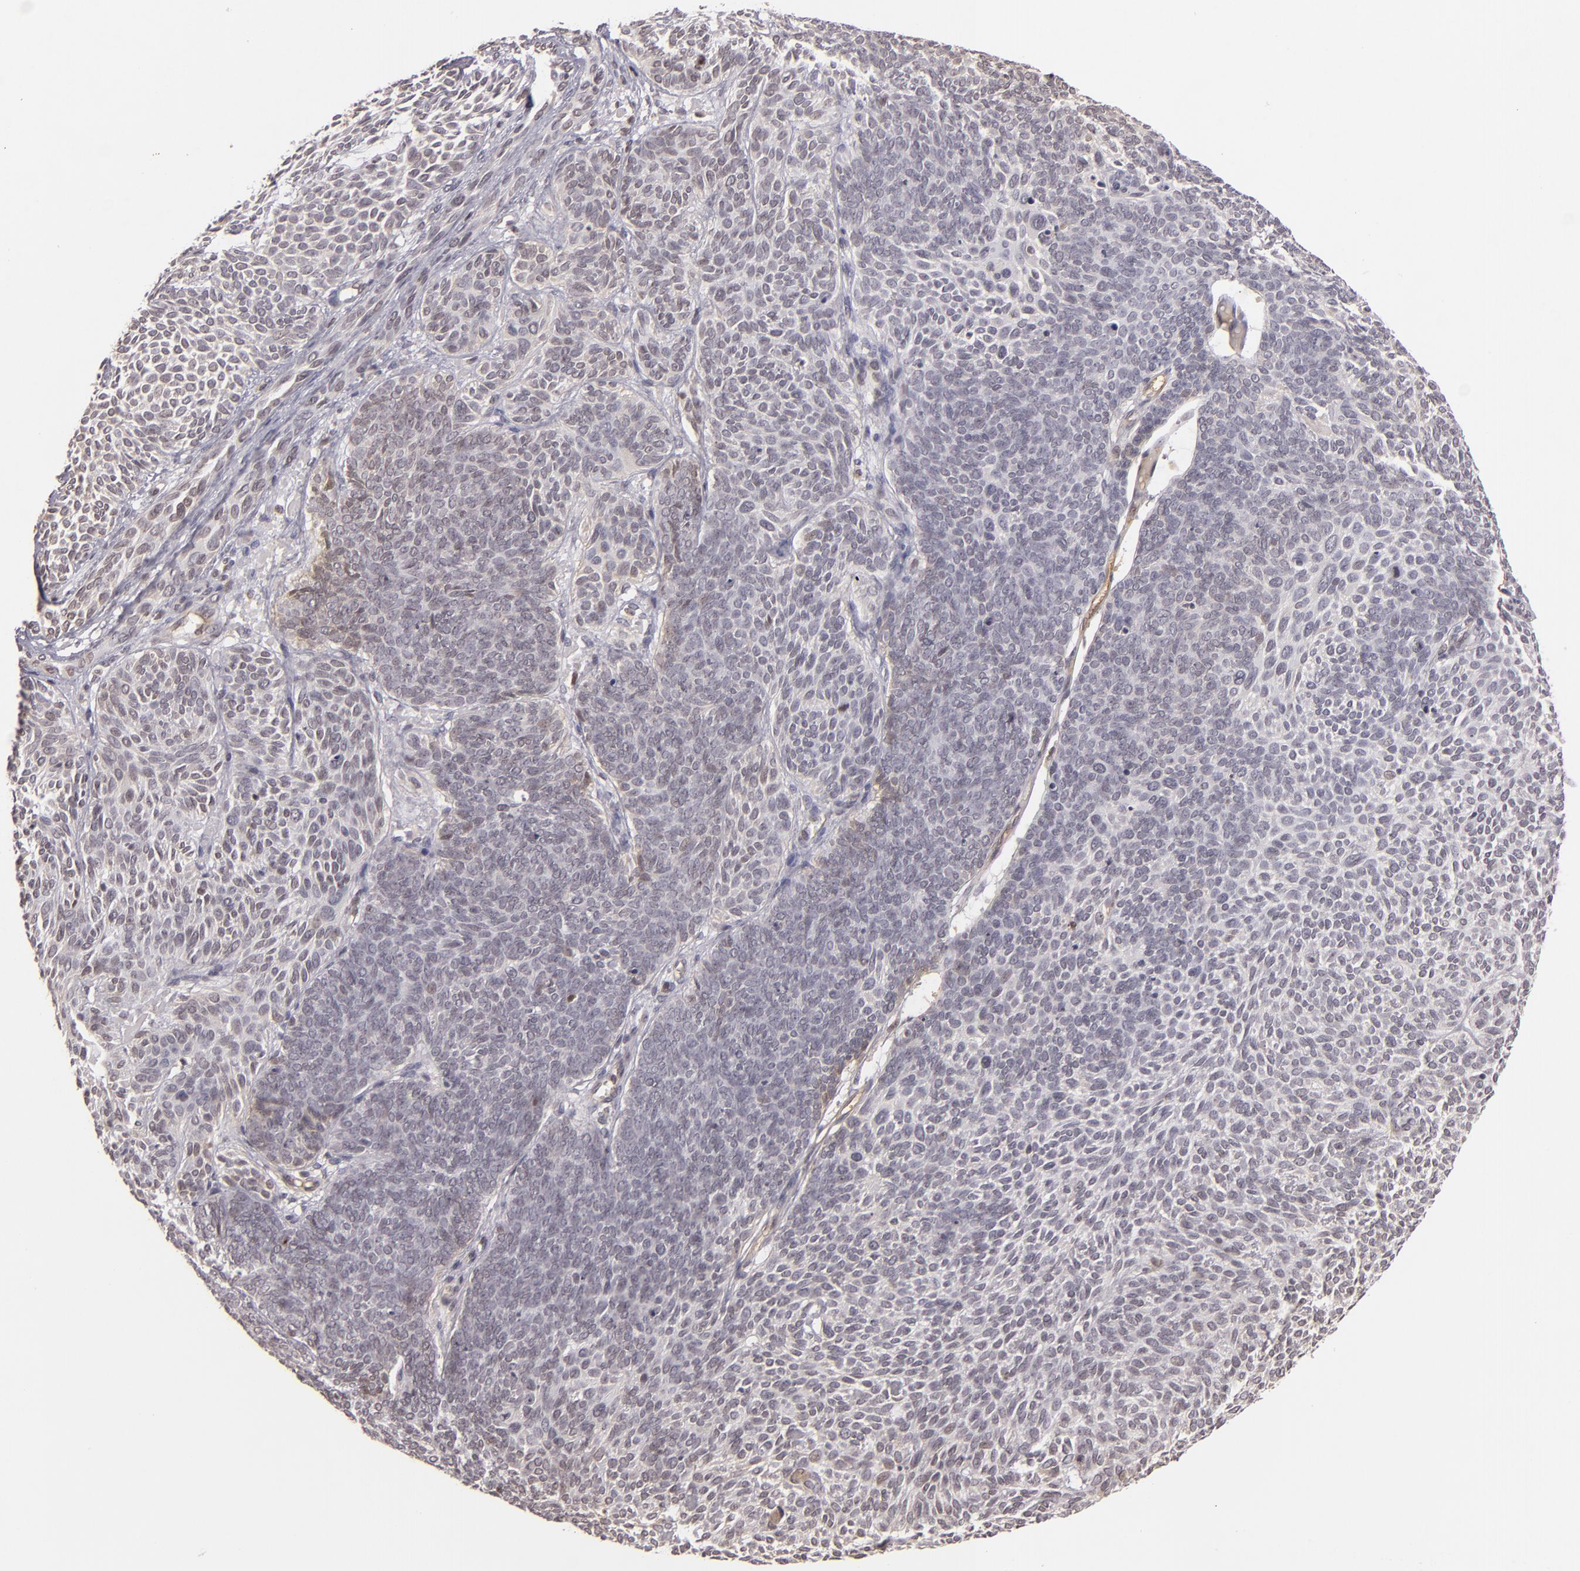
{"staining": {"intensity": "moderate", "quantity": "25%-75%", "location": "cytoplasmic/membranous"}, "tissue": "skin cancer", "cell_type": "Tumor cells", "image_type": "cancer", "snomed": [{"axis": "morphology", "description": "Basal cell carcinoma"}, {"axis": "topography", "description": "Skin"}], "caption": "Immunohistochemical staining of human basal cell carcinoma (skin) displays medium levels of moderate cytoplasmic/membranous protein staining in about 25%-75% of tumor cells. The staining was performed using DAB to visualize the protein expression in brown, while the nuclei were stained in blue with hematoxylin (Magnification: 20x).", "gene": "LRG1", "patient": {"sex": "male", "age": 84}}